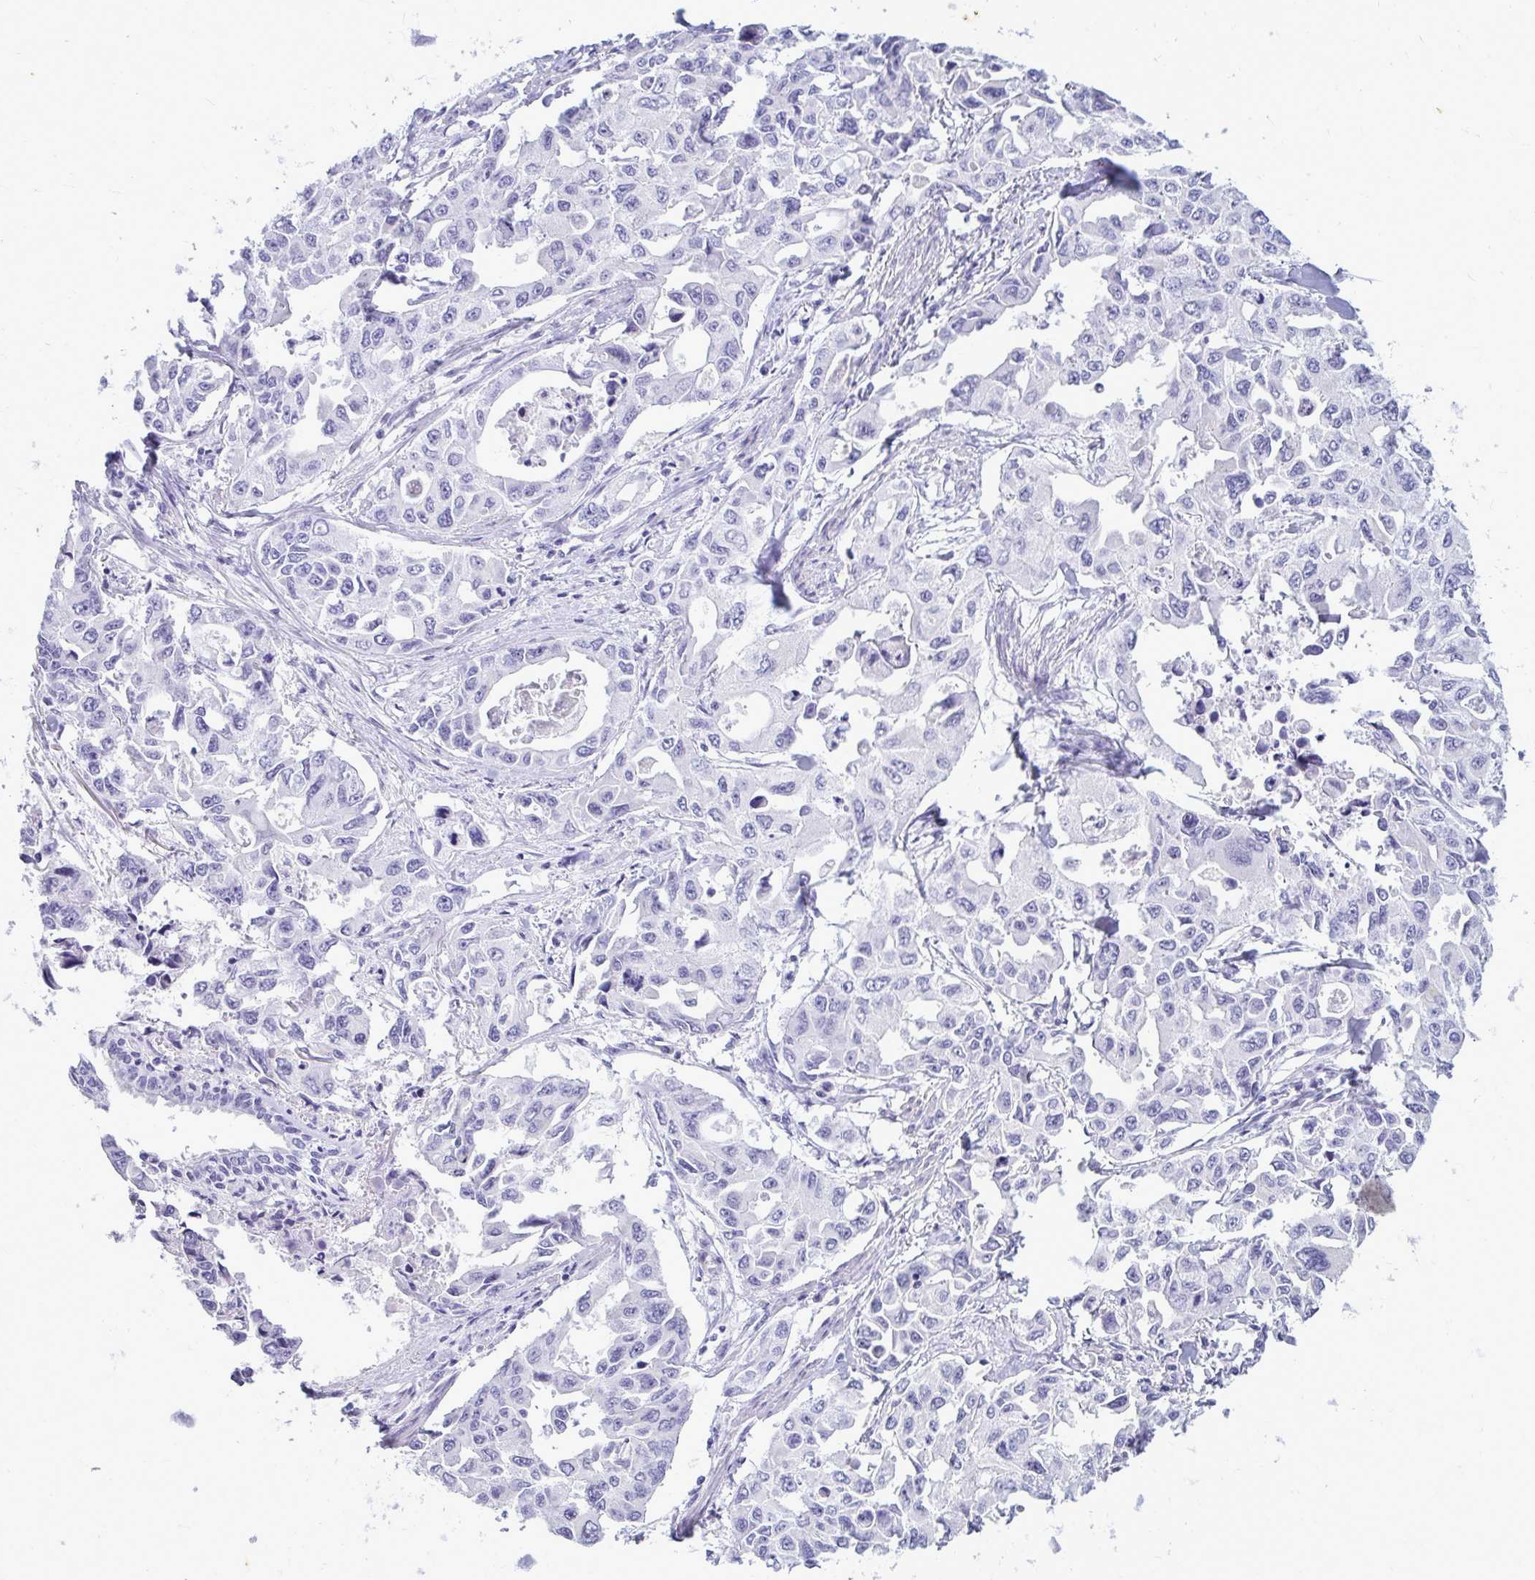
{"staining": {"intensity": "negative", "quantity": "none", "location": "none"}, "tissue": "lung cancer", "cell_type": "Tumor cells", "image_type": "cancer", "snomed": [{"axis": "morphology", "description": "Adenocarcinoma, NOS"}, {"axis": "topography", "description": "Lung"}], "caption": "High magnification brightfield microscopy of lung cancer stained with DAB (3,3'-diaminobenzidine) (brown) and counterstained with hematoxylin (blue): tumor cells show no significant staining.", "gene": "NANOGNB", "patient": {"sex": "male", "age": 64}}